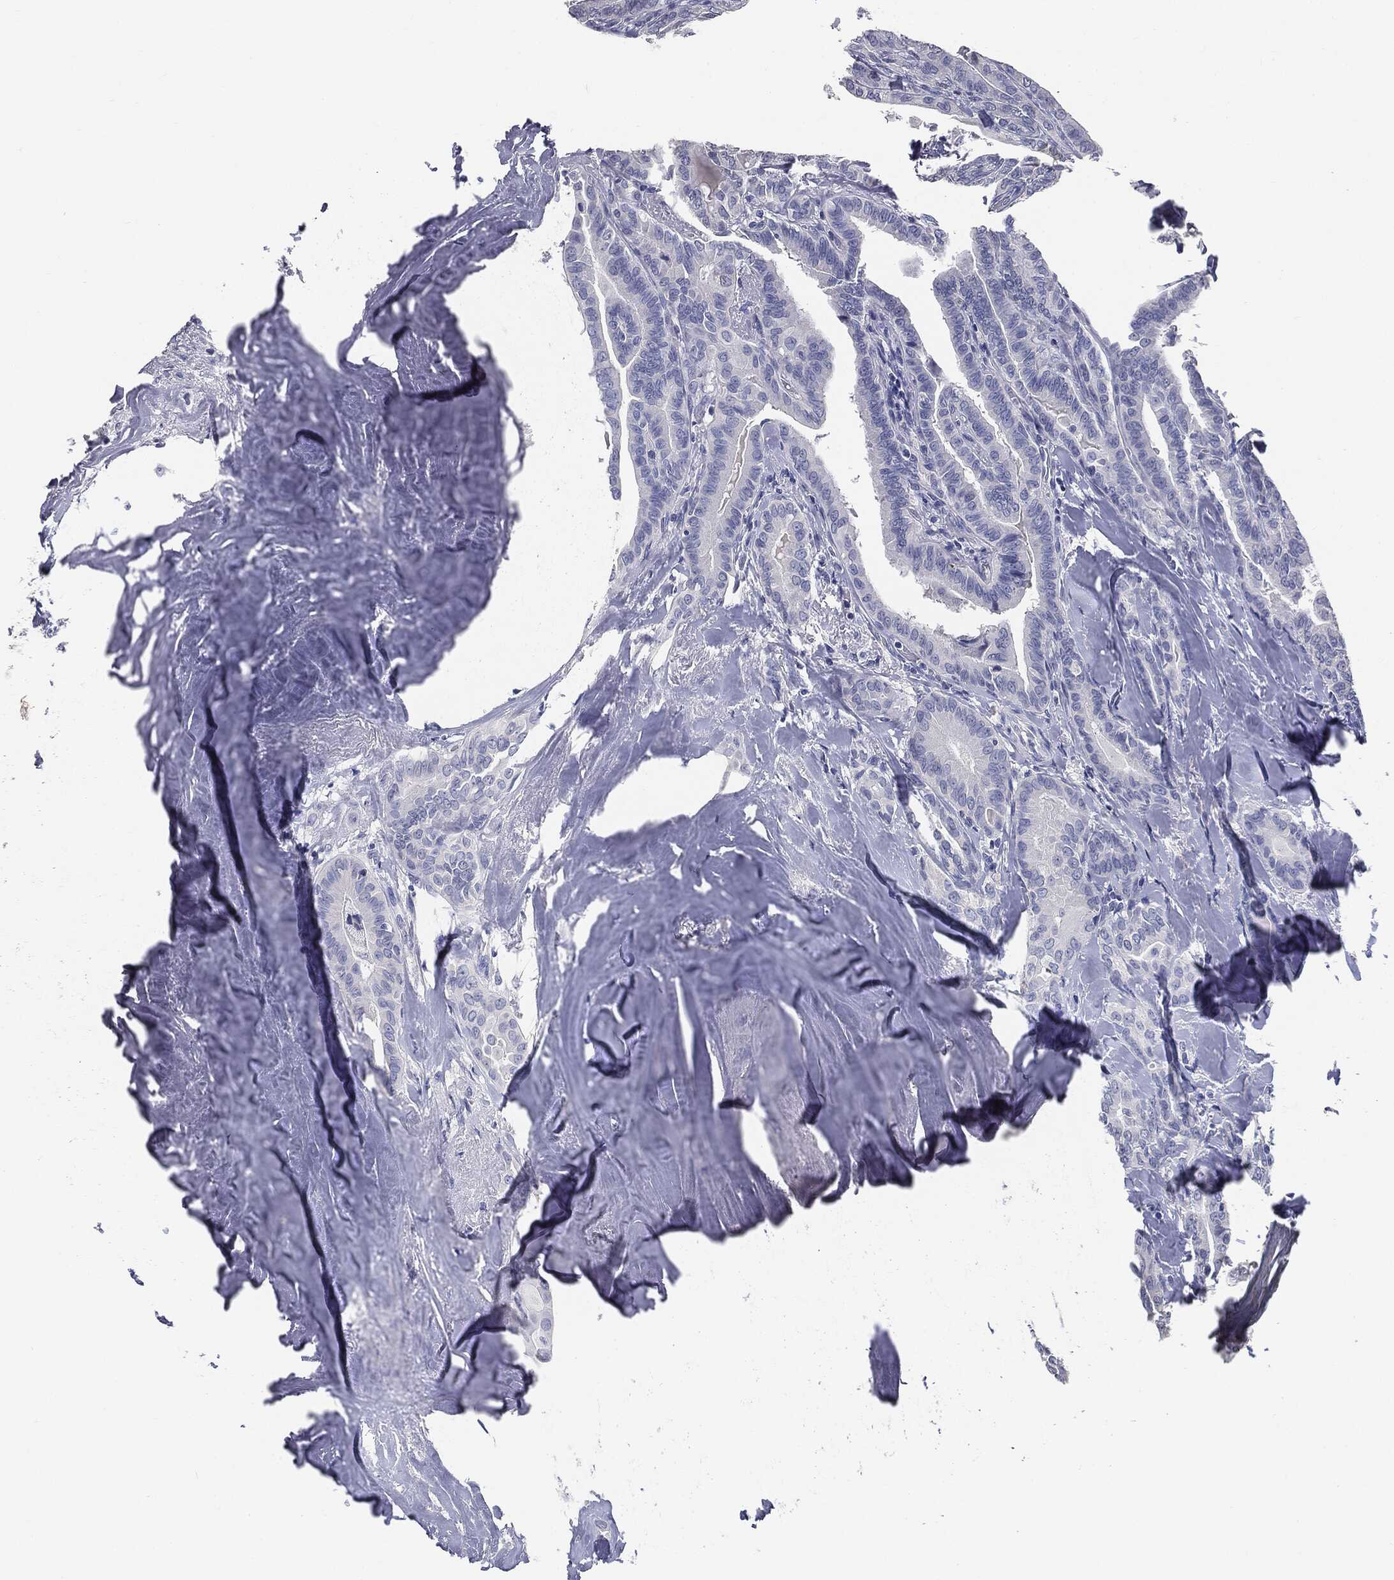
{"staining": {"intensity": "negative", "quantity": "none", "location": "none"}, "tissue": "thyroid cancer", "cell_type": "Tumor cells", "image_type": "cancer", "snomed": [{"axis": "morphology", "description": "Papillary adenocarcinoma, NOS"}, {"axis": "topography", "description": "Thyroid gland"}], "caption": "This histopathology image is of thyroid papillary adenocarcinoma stained with immunohistochemistry (IHC) to label a protein in brown with the nuclei are counter-stained blue. There is no staining in tumor cells. The staining is performed using DAB brown chromogen with nuclei counter-stained in using hematoxylin.", "gene": "AFP", "patient": {"sex": "male", "age": 61}}